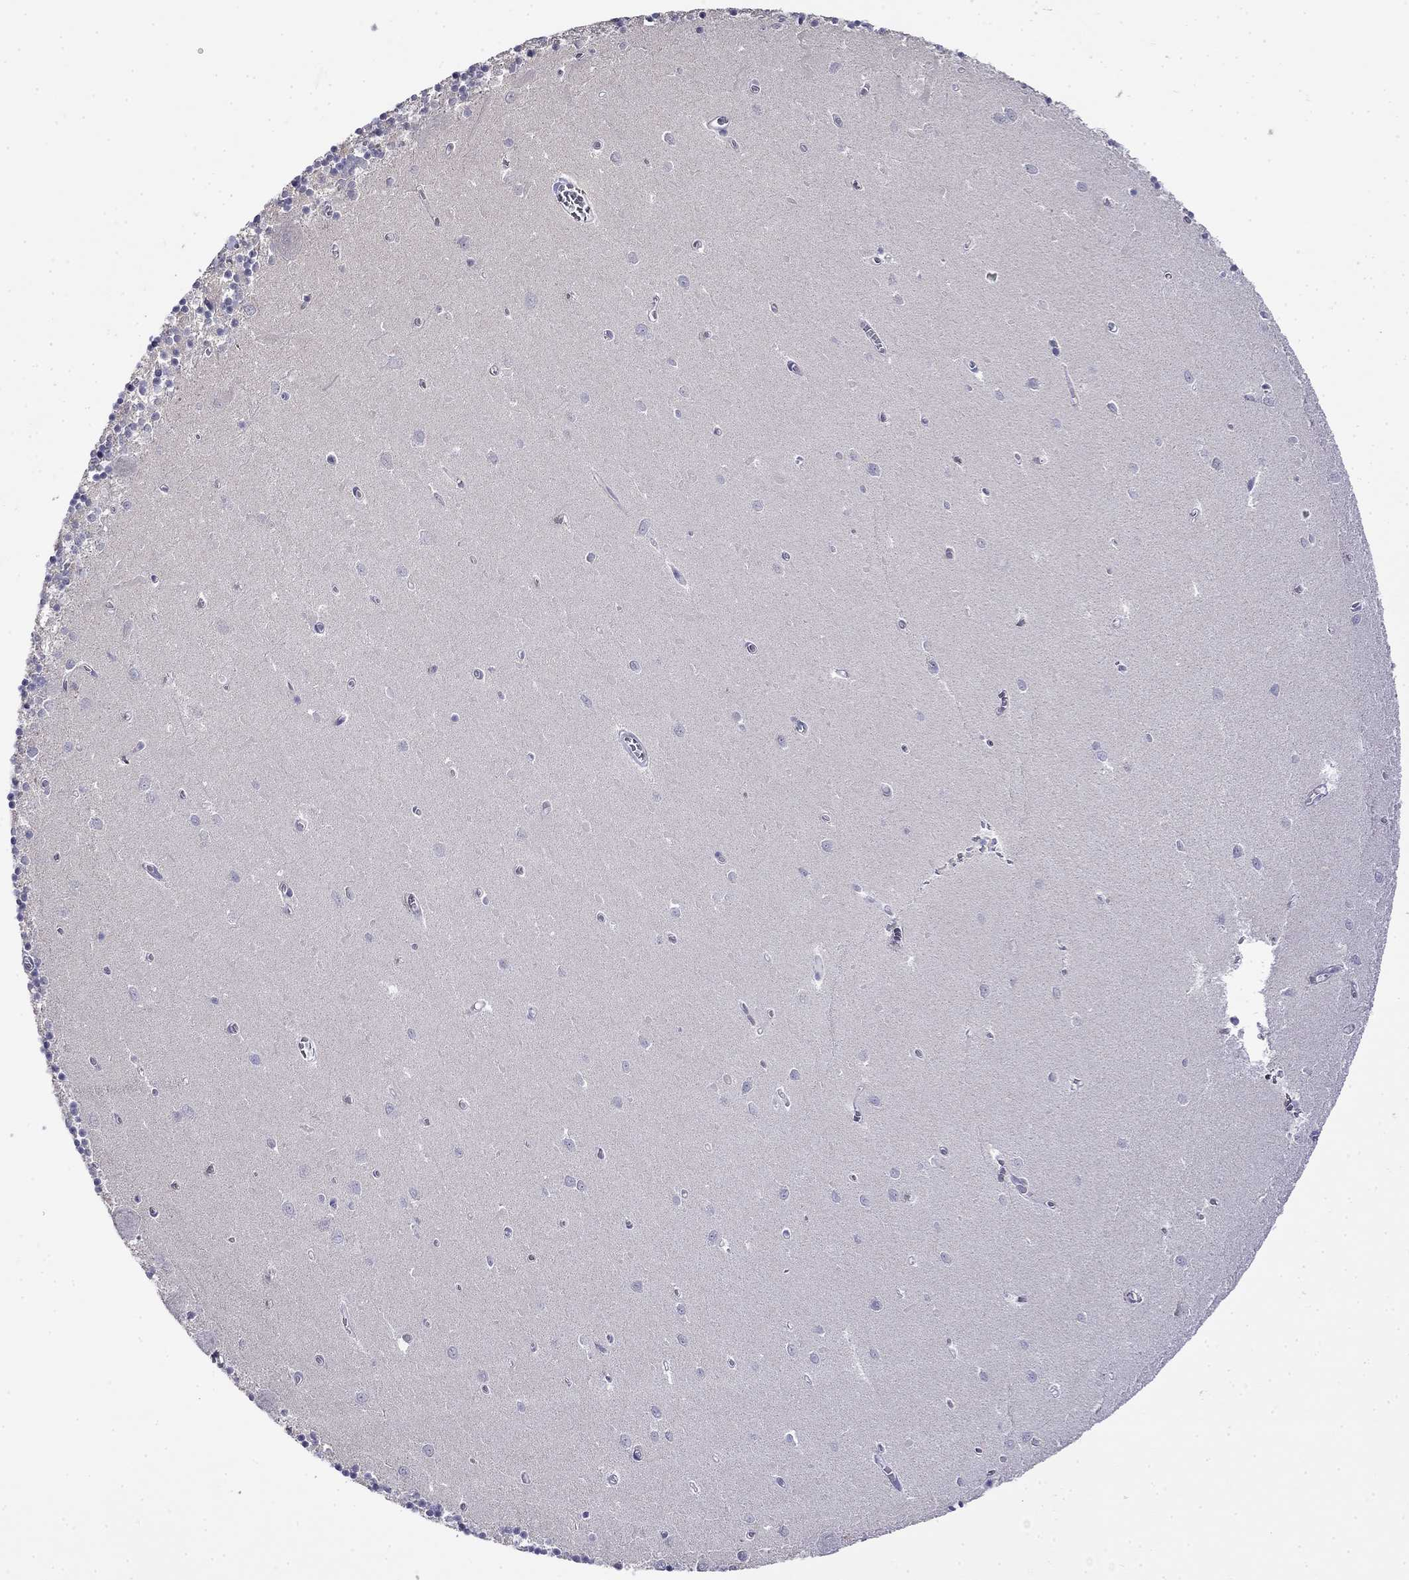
{"staining": {"intensity": "negative", "quantity": "none", "location": "none"}, "tissue": "cerebellum", "cell_type": "Cells in granular layer", "image_type": "normal", "snomed": [{"axis": "morphology", "description": "Normal tissue, NOS"}, {"axis": "topography", "description": "Cerebellum"}], "caption": "Immunohistochemistry image of benign human cerebellum stained for a protein (brown), which shows no positivity in cells in granular layer.", "gene": "GUCA1B", "patient": {"sex": "female", "age": 64}}